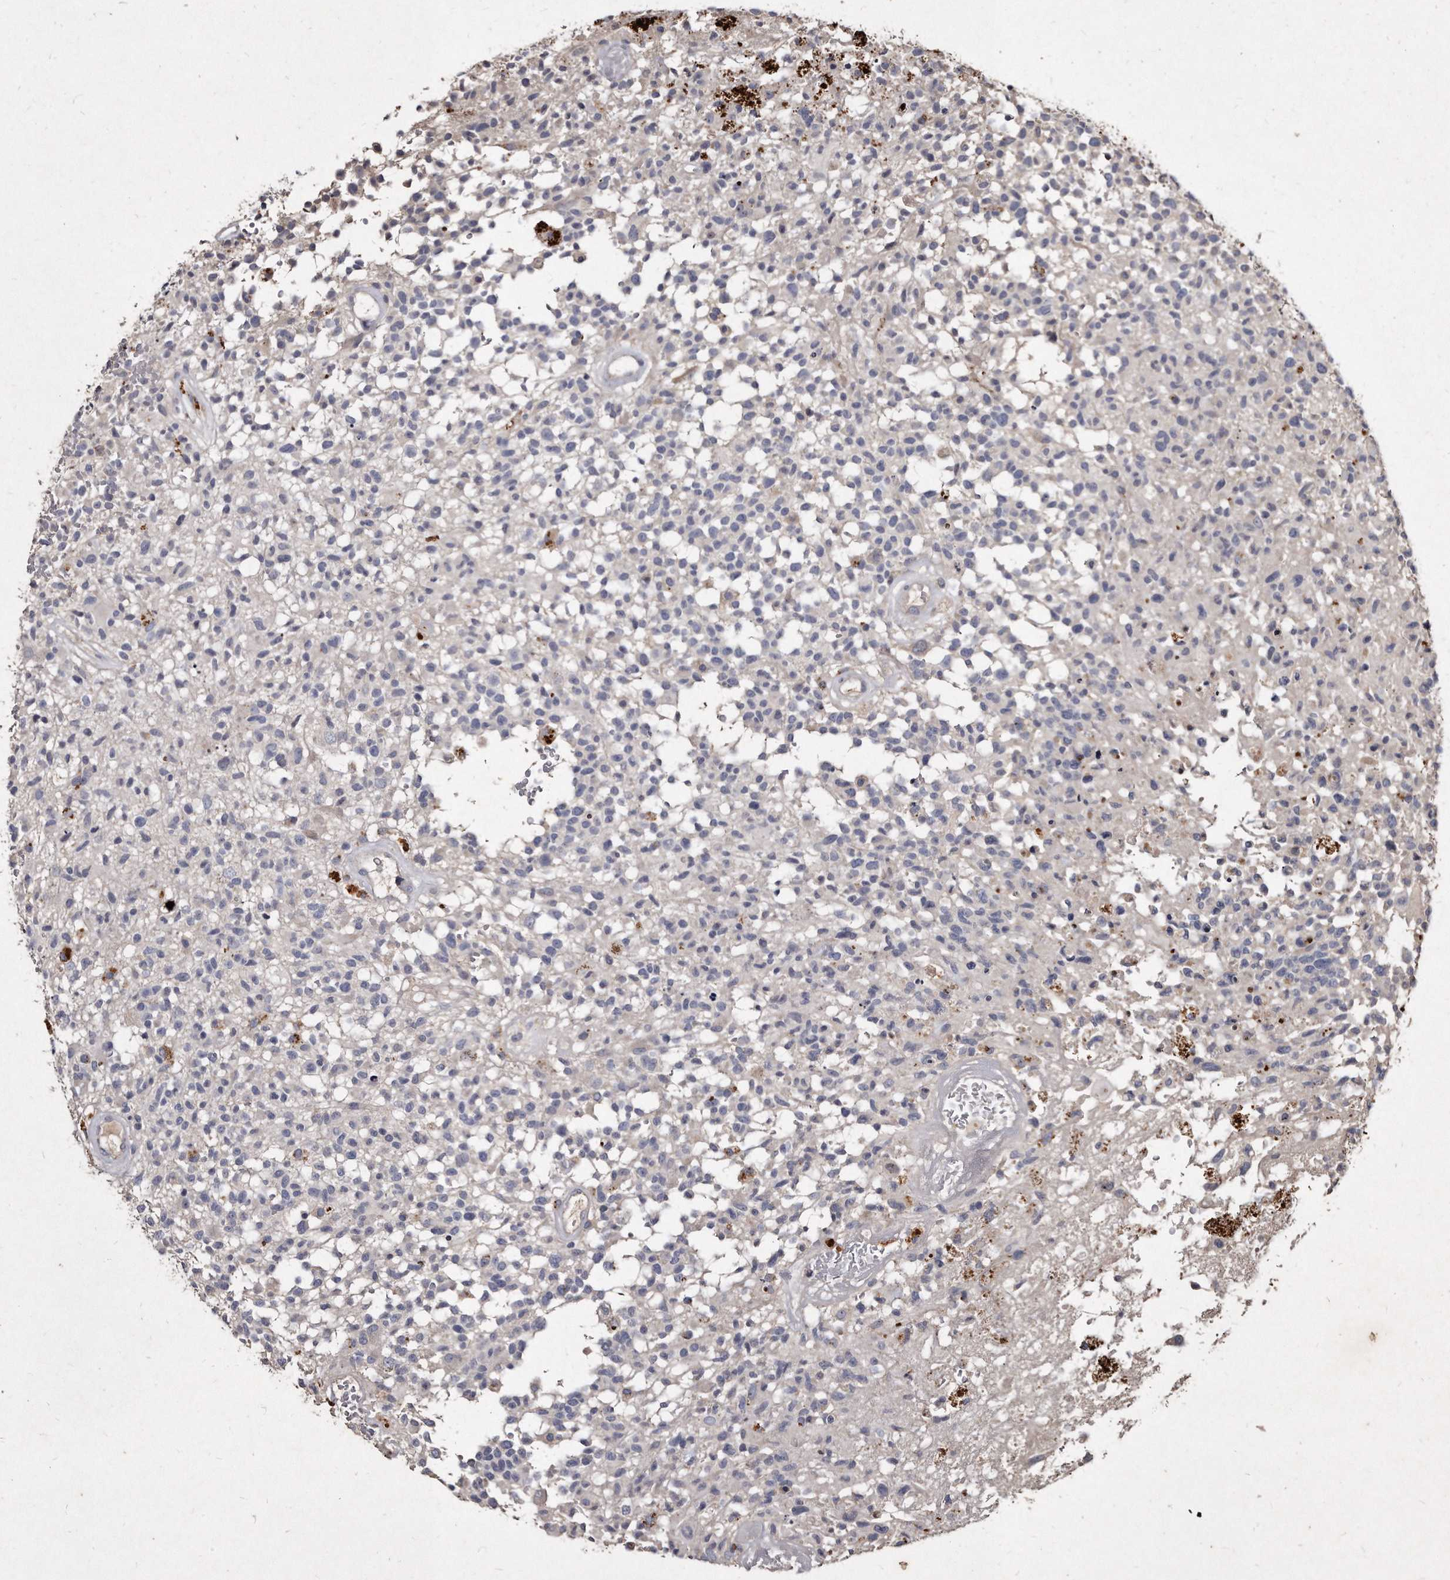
{"staining": {"intensity": "negative", "quantity": "none", "location": "none"}, "tissue": "glioma", "cell_type": "Tumor cells", "image_type": "cancer", "snomed": [{"axis": "morphology", "description": "Glioma, malignant, High grade"}, {"axis": "morphology", "description": "Glioblastoma, NOS"}, {"axis": "topography", "description": "Brain"}], "caption": "A photomicrograph of human glioblastoma is negative for staining in tumor cells.", "gene": "KLHDC3", "patient": {"sex": "male", "age": 60}}